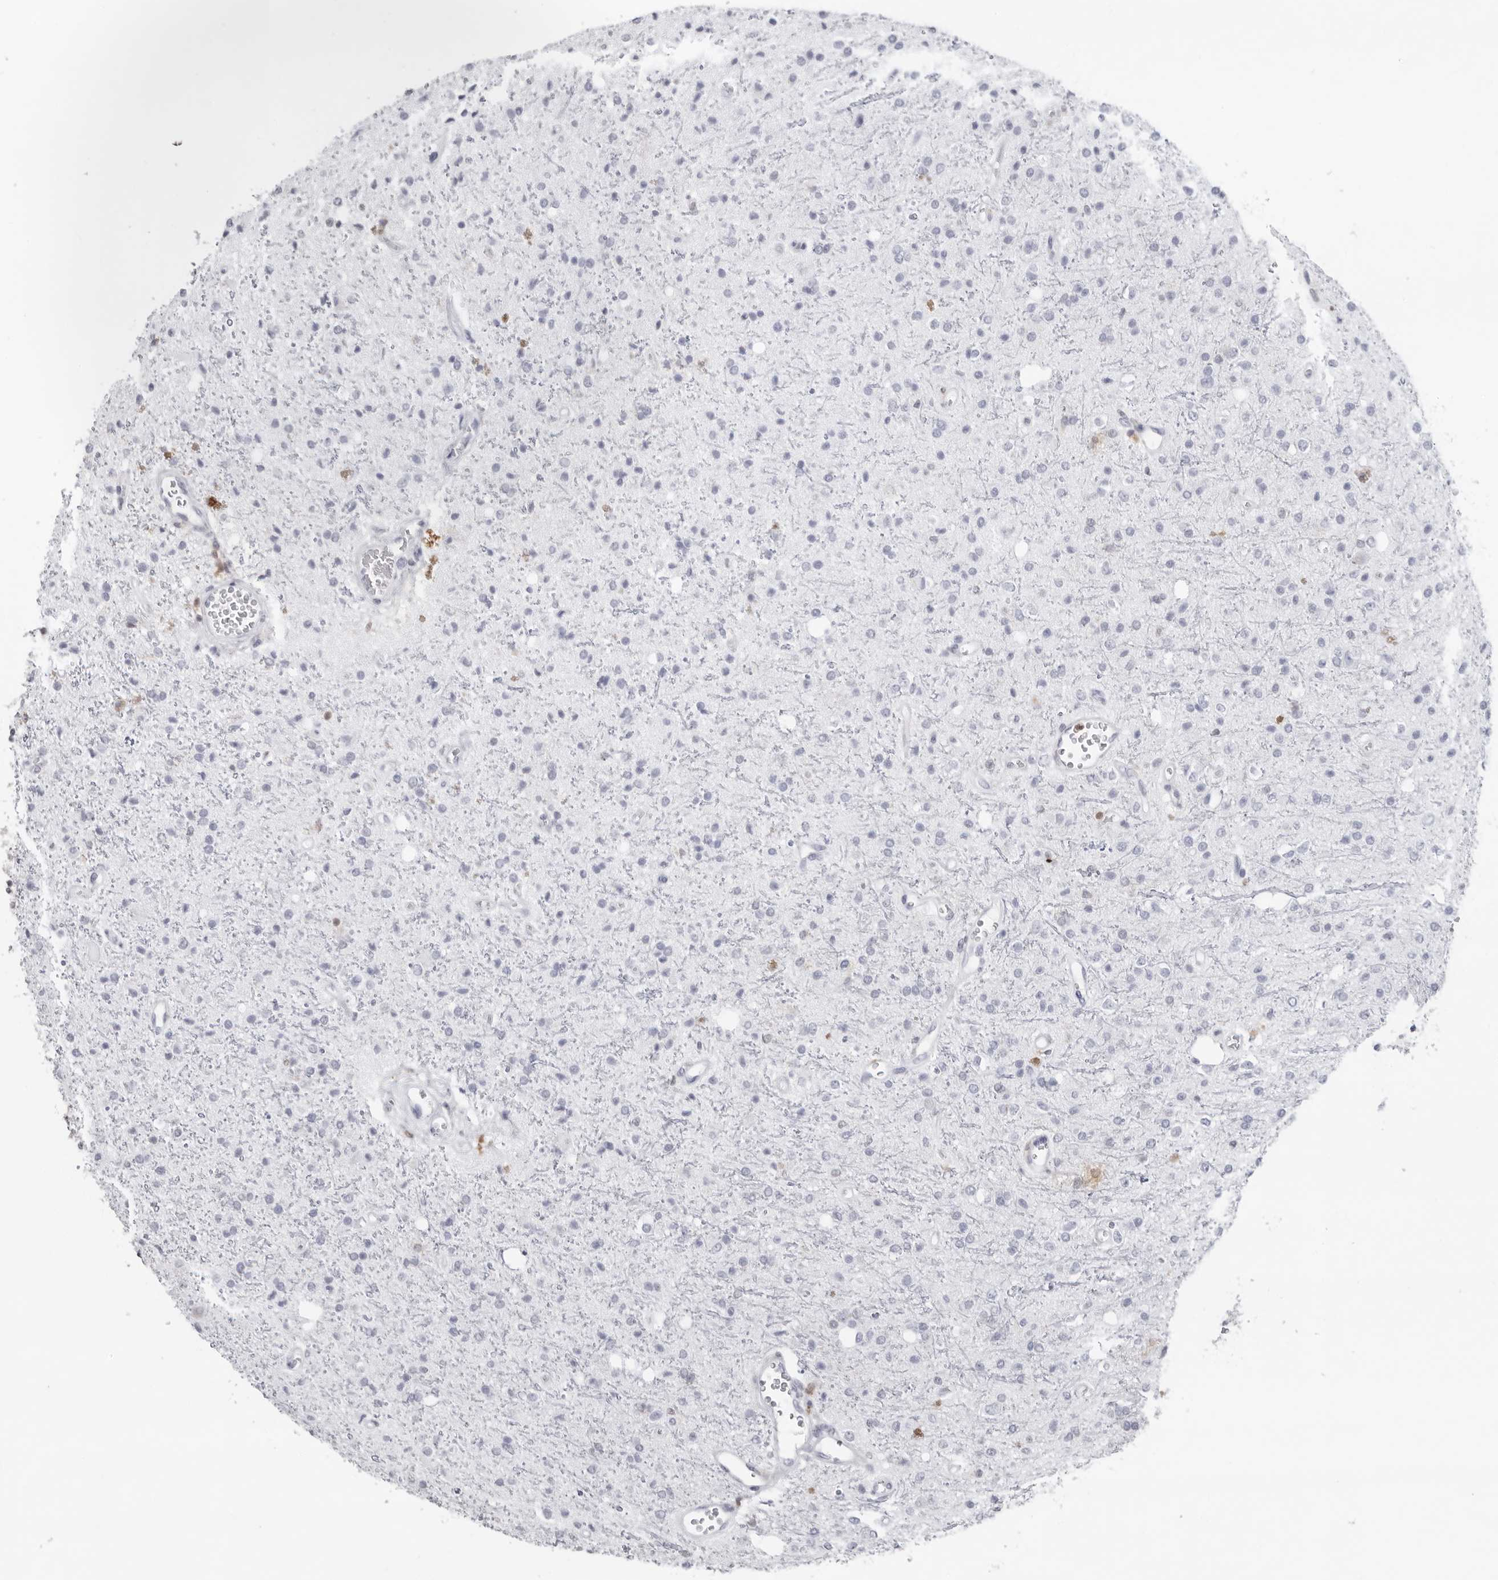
{"staining": {"intensity": "negative", "quantity": "none", "location": "none"}, "tissue": "glioma", "cell_type": "Tumor cells", "image_type": "cancer", "snomed": [{"axis": "morphology", "description": "Glioma, malignant, High grade"}, {"axis": "topography", "description": "Brain"}], "caption": "The photomicrograph exhibits no significant expression in tumor cells of glioma.", "gene": "FMNL1", "patient": {"sex": "male", "age": 47}}